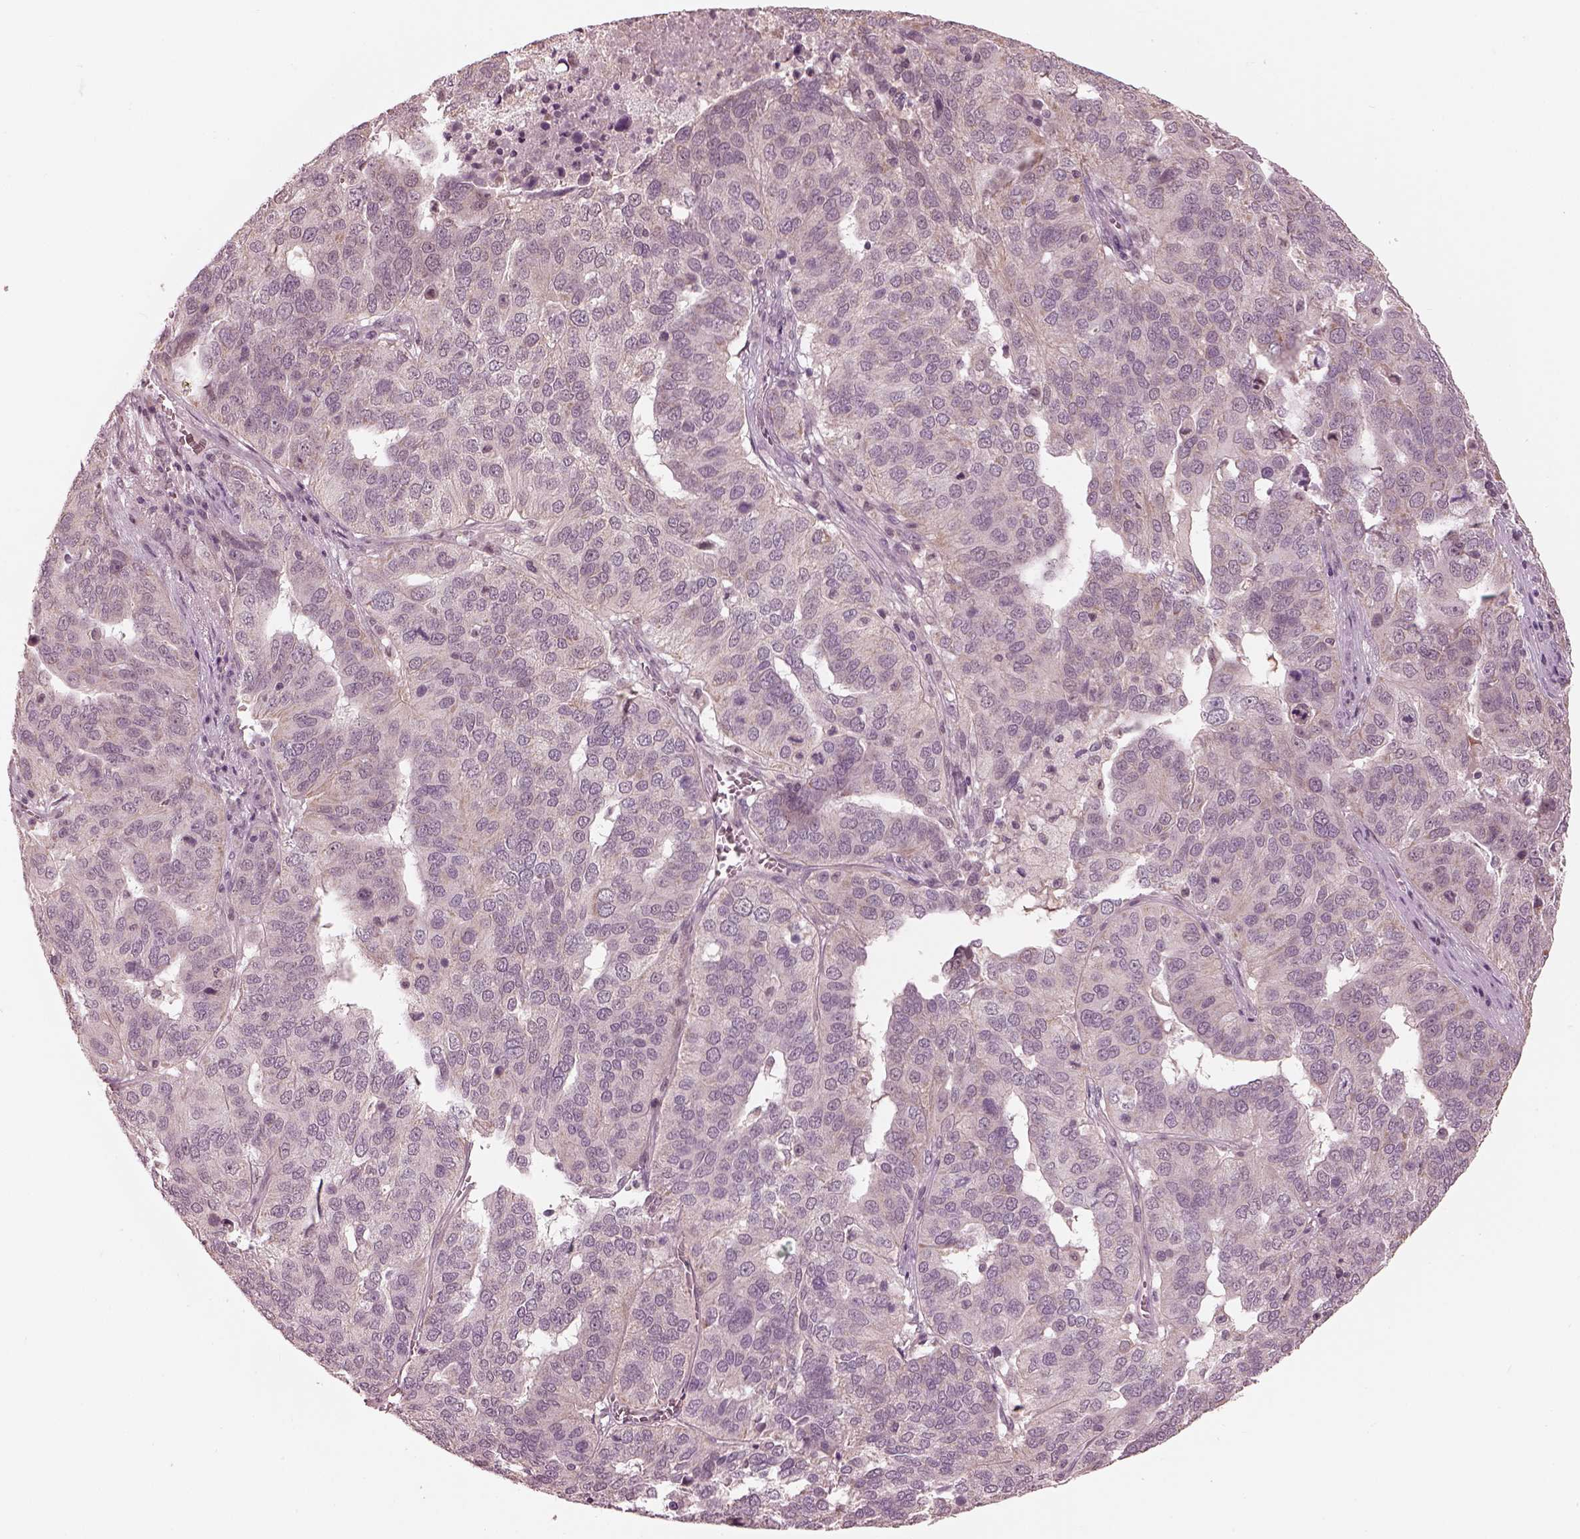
{"staining": {"intensity": "negative", "quantity": "none", "location": "none"}, "tissue": "ovarian cancer", "cell_type": "Tumor cells", "image_type": "cancer", "snomed": [{"axis": "morphology", "description": "Carcinoma, endometroid"}, {"axis": "topography", "description": "Soft tissue"}, {"axis": "topography", "description": "Ovary"}], "caption": "This is a histopathology image of IHC staining of endometroid carcinoma (ovarian), which shows no staining in tumor cells.", "gene": "IQCG", "patient": {"sex": "female", "age": 52}}